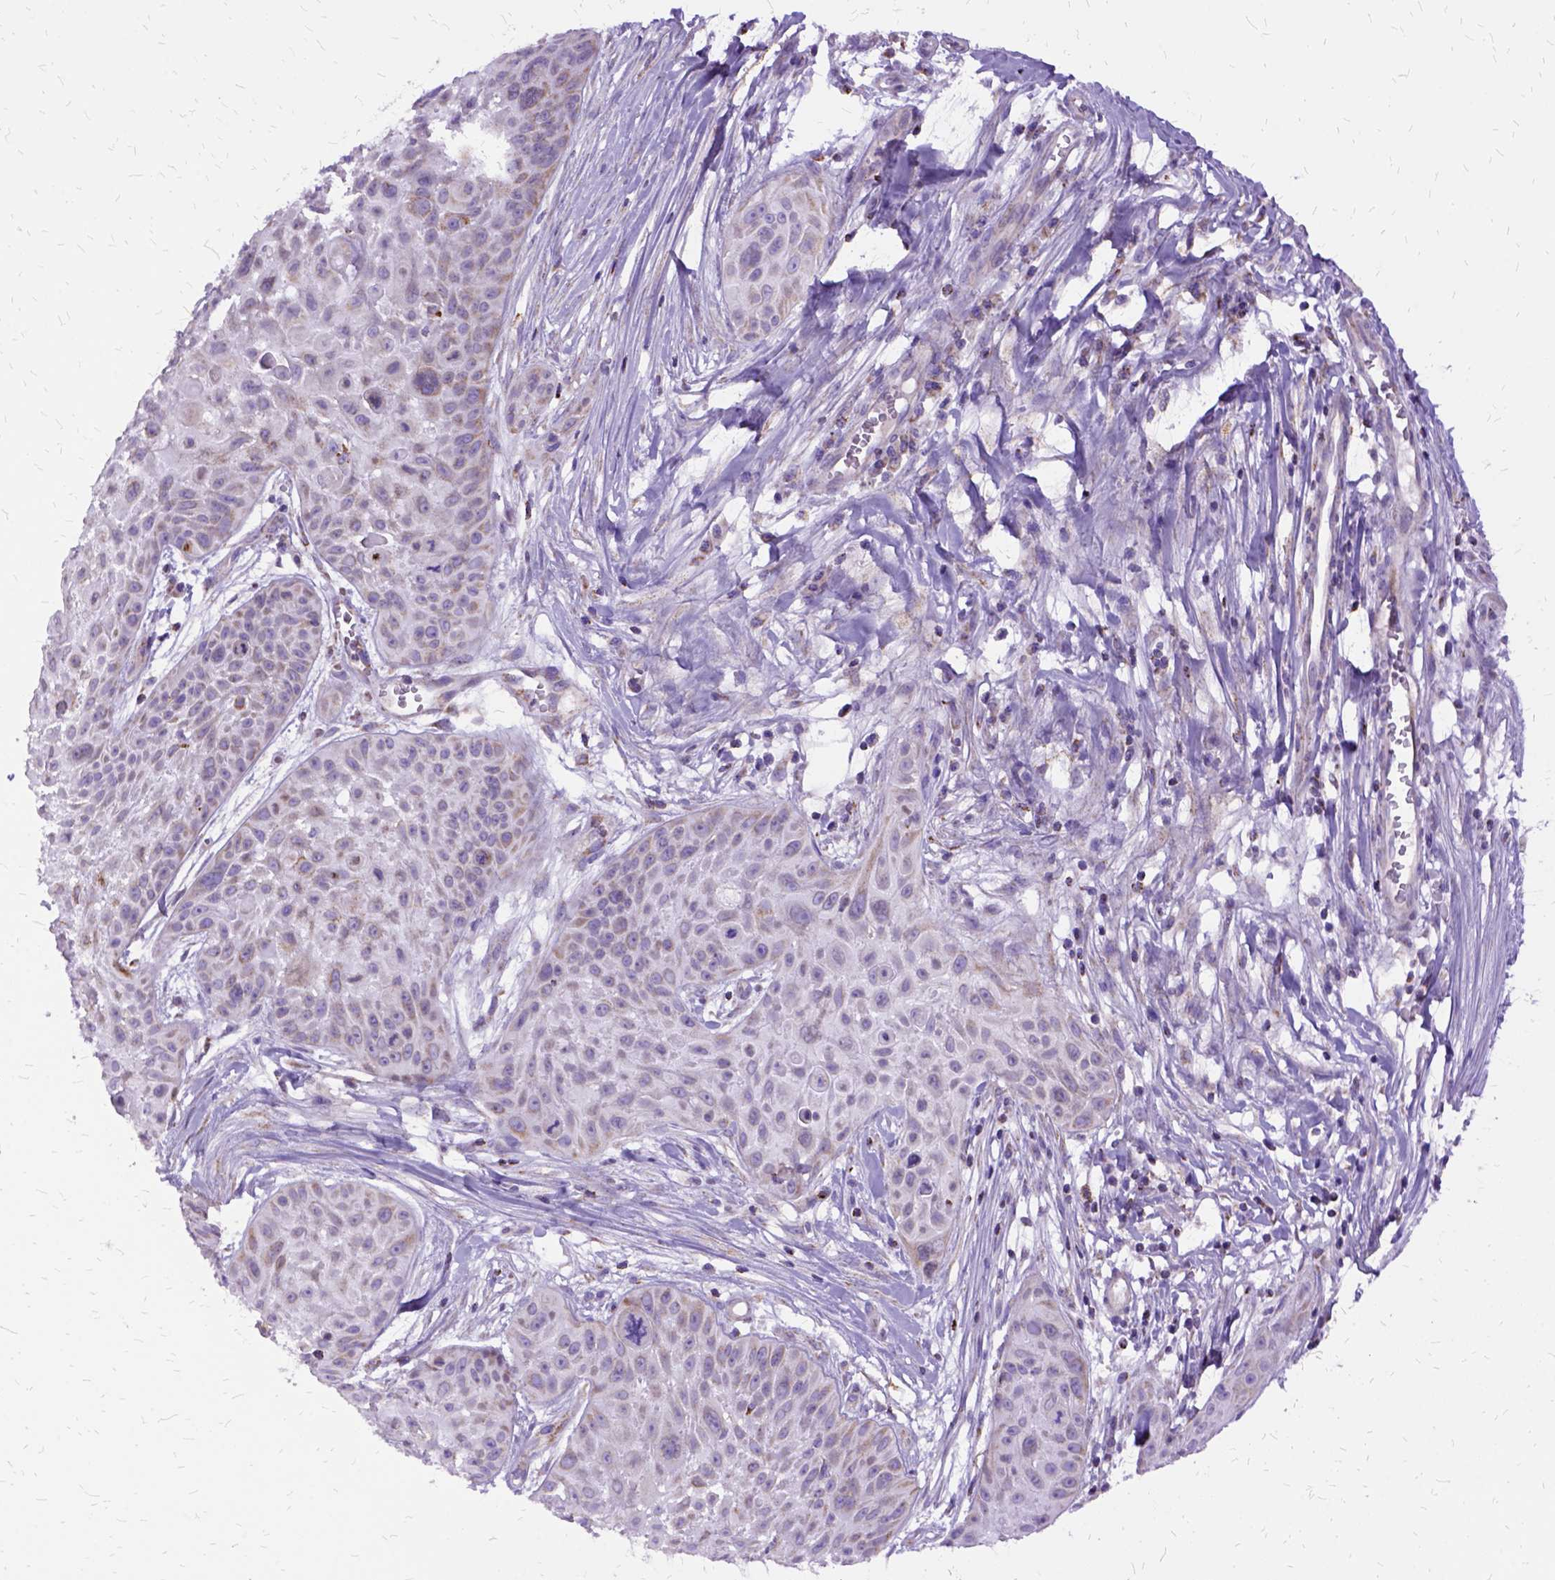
{"staining": {"intensity": "weak", "quantity": "<25%", "location": "cytoplasmic/membranous"}, "tissue": "skin cancer", "cell_type": "Tumor cells", "image_type": "cancer", "snomed": [{"axis": "morphology", "description": "Squamous cell carcinoma, NOS"}, {"axis": "topography", "description": "Skin"}, {"axis": "topography", "description": "Anal"}], "caption": "Protein analysis of skin cancer demonstrates no significant expression in tumor cells. (Stains: DAB (3,3'-diaminobenzidine) IHC with hematoxylin counter stain, Microscopy: brightfield microscopy at high magnification).", "gene": "OXCT1", "patient": {"sex": "female", "age": 75}}